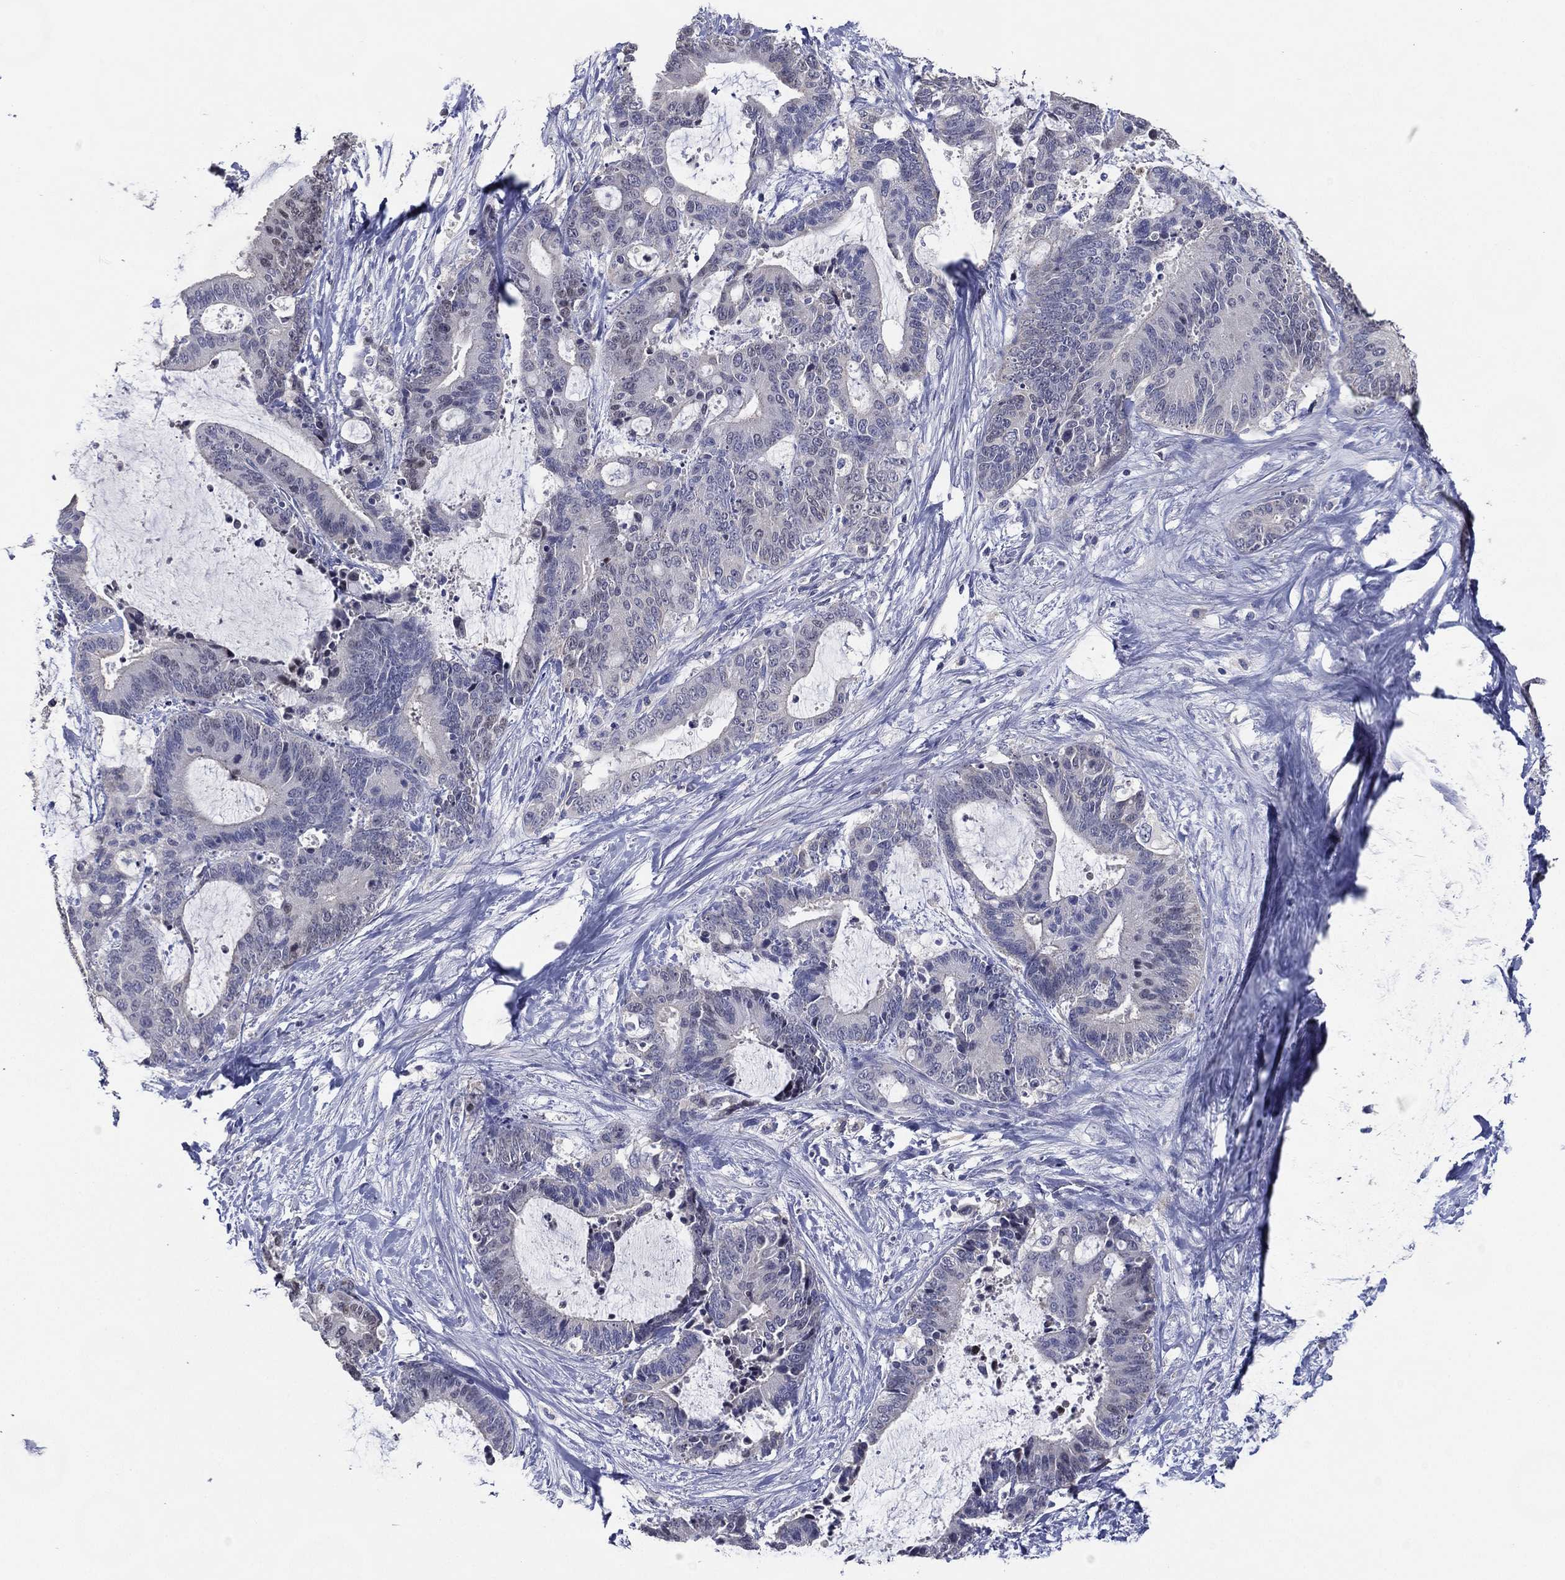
{"staining": {"intensity": "negative", "quantity": "none", "location": "none"}, "tissue": "liver cancer", "cell_type": "Tumor cells", "image_type": "cancer", "snomed": [{"axis": "morphology", "description": "Cholangiocarcinoma"}, {"axis": "topography", "description": "Liver"}], "caption": "DAB immunohistochemical staining of human cholangiocarcinoma (liver) shows no significant positivity in tumor cells.", "gene": "TFAP2A", "patient": {"sex": "female", "age": 73}}